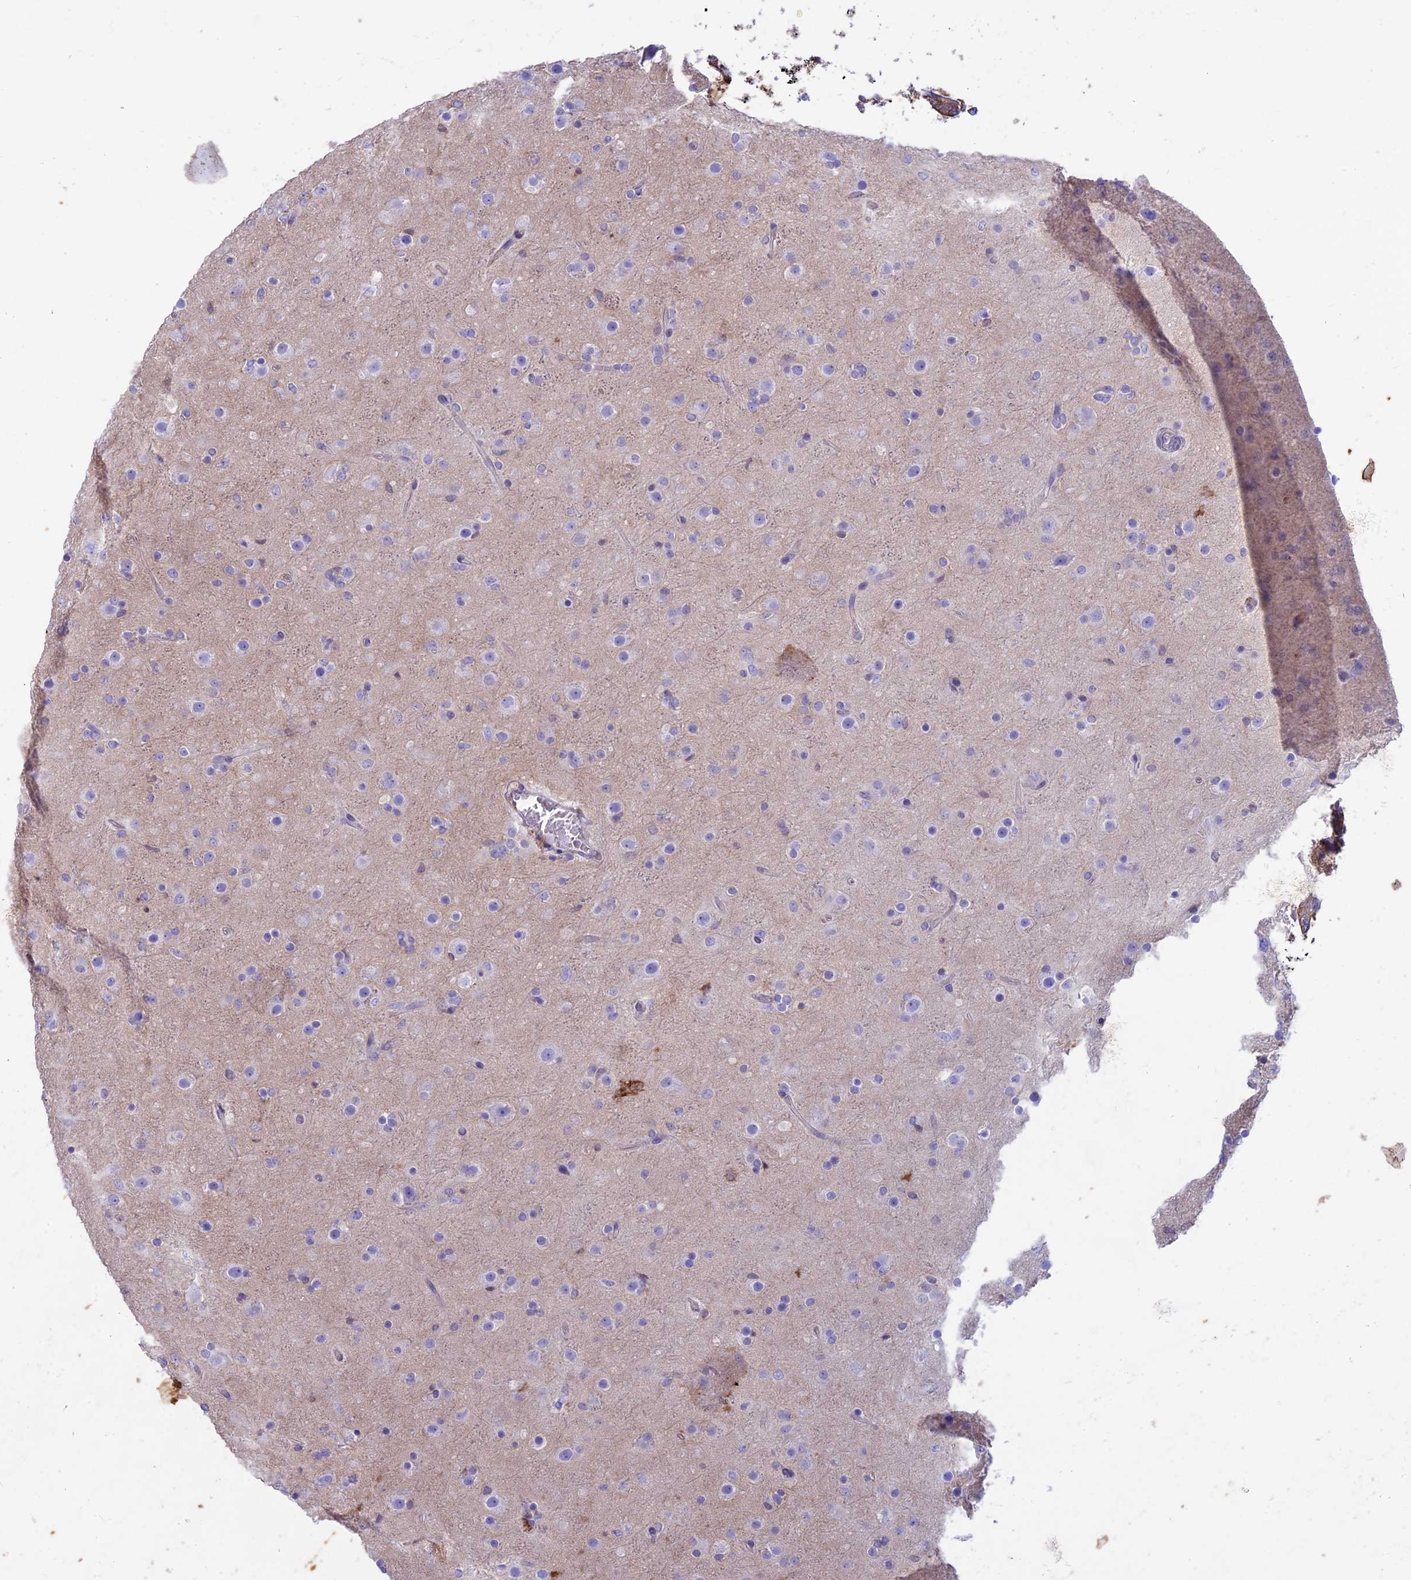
{"staining": {"intensity": "negative", "quantity": "none", "location": "none"}, "tissue": "glioma", "cell_type": "Tumor cells", "image_type": "cancer", "snomed": [{"axis": "morphology", "description": "Glioma, malignant, Low grade"}, {"axis": "topography", "description": "Brain"}], "caption": "Tumor cells are negative for brown protein staining in malignant glioma (low-grade). (Immunohistochemistry (ihc), brightfield microscopy, high magnification).", "gene": "CDAN1", "patient": {"sex": "male", "age": 65}}